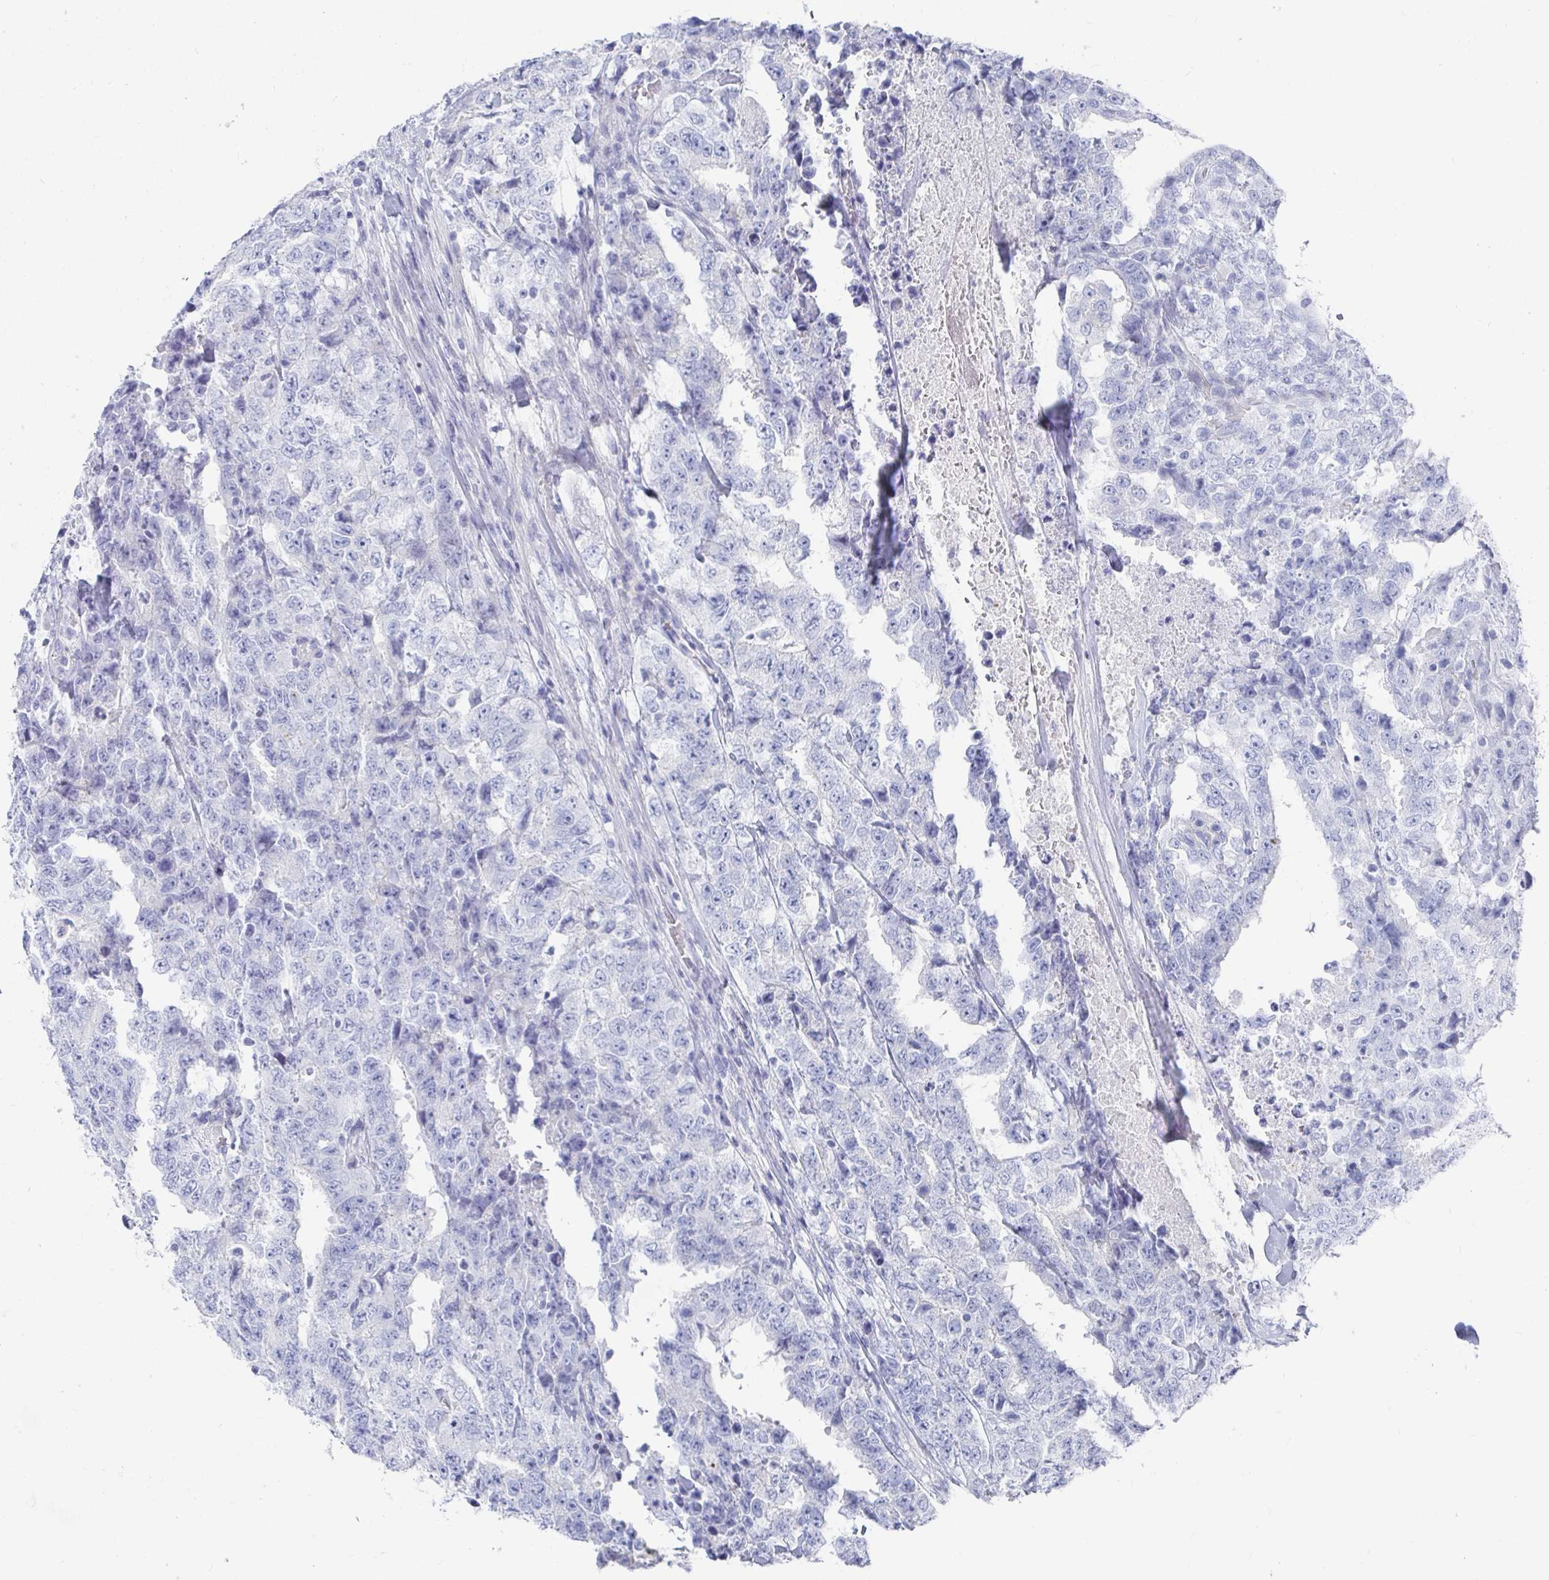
{"staining": {"intensity": "negative", "quantity": "none", "location": "none"}, "tissue": "testis cancer", "cell_type": "Tumor cells", "image_type": "cancer", "snomed": [{"axis": "morphology", "description": "Carcinoma, Embryonal, NOS"}, {"axis": "topography", "description": "Testis"}], "caption": "An immunohistochemistry (IHC) image of embryonal carcinoma (testis) is shown. There is no staining in tumor cells of embryonal carcinoma (testis). The staining is performed using DAB (3,3'-diaminobenzidine) brown chromogen with nuclei counter-stained in using hematoxylin.", "gene": "ZFP82", "patient": {"sex": "male", "age": 24}}